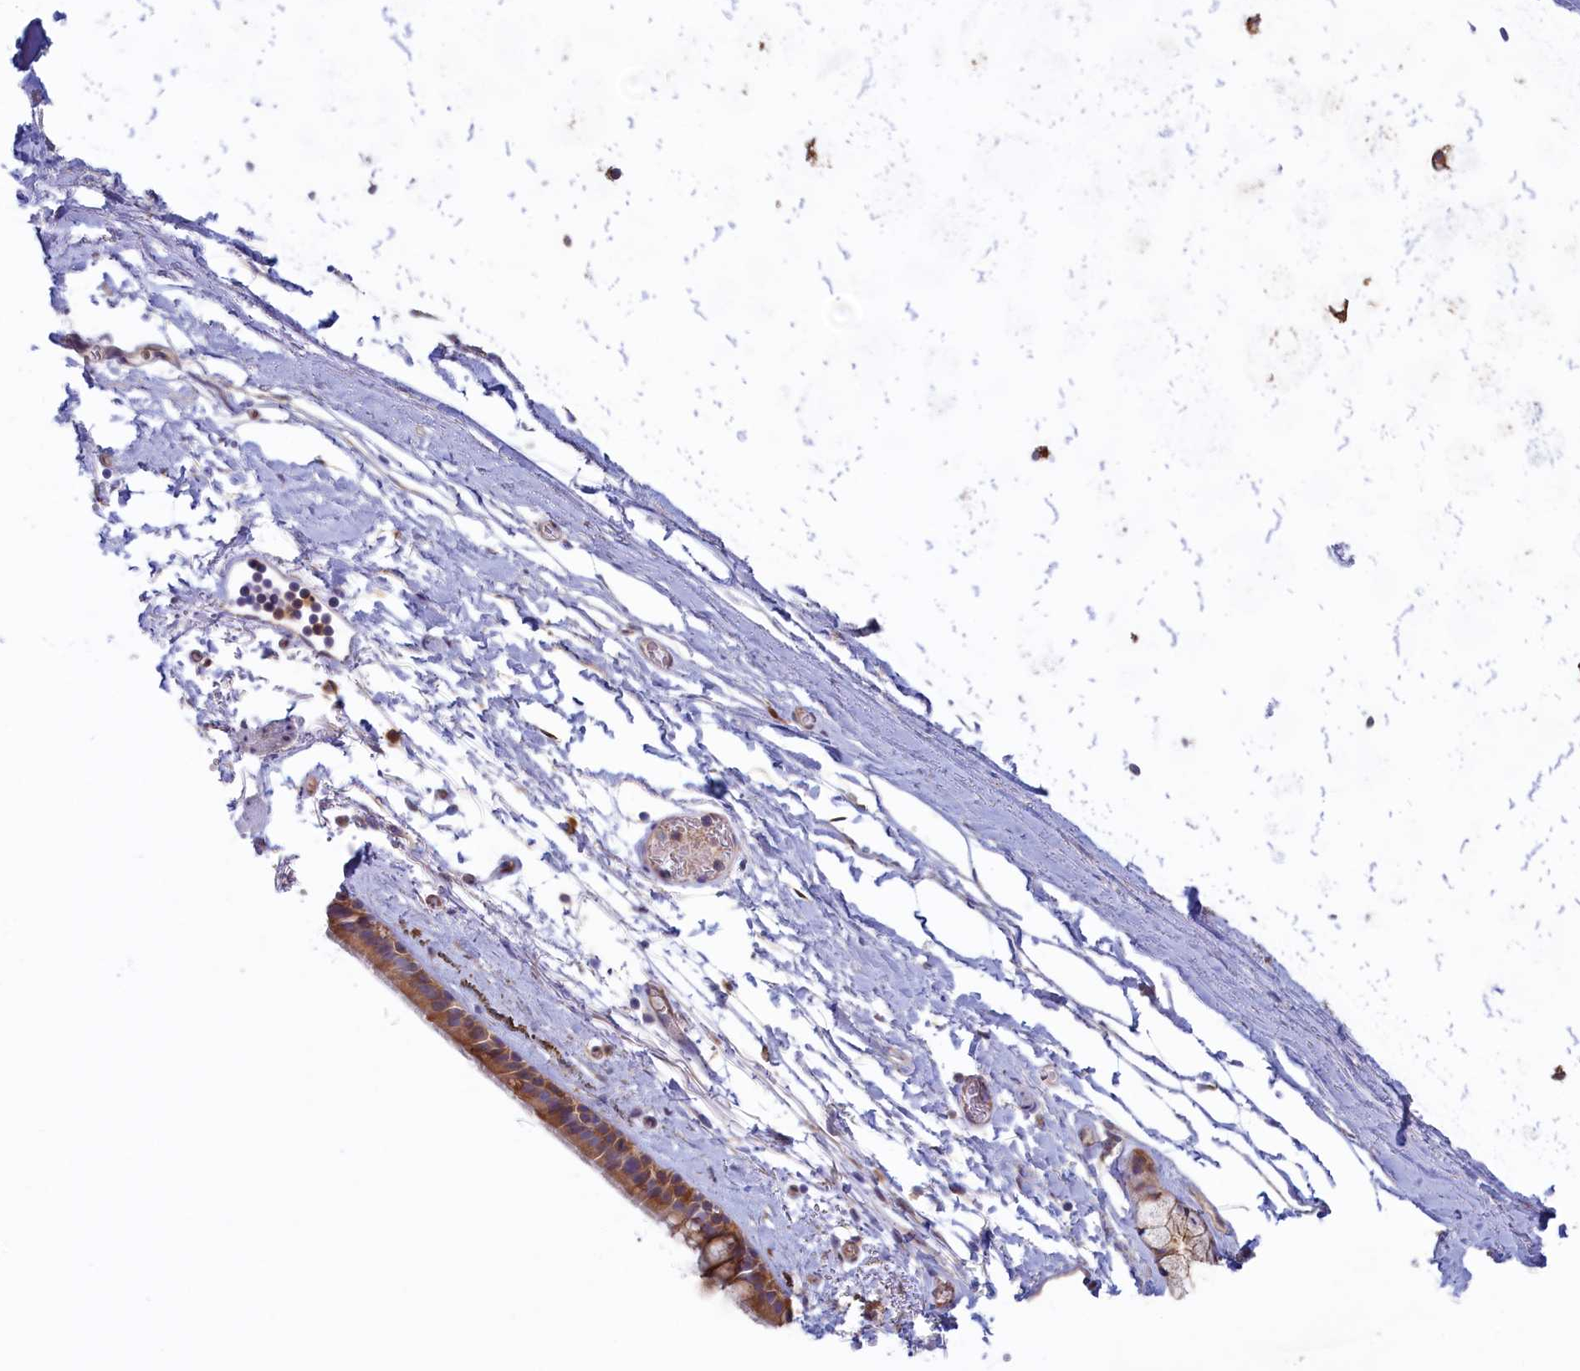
{"staining": {"intensity": "moderate", "quantity": ">75%", "location": "cytoplasmic/membranous"}, "tissue": "bronchus", "cell_type": "Respiratory epithelial cells", "image_type": "normal", "snomed": [{"axis": "morphology", "description": "Normal tissue, NOS"}, {"axis": "topography", "description": "Cartilage tissue"}], "caption": "Moderate cytoplasmic/membranous positivity is identified in approximately >75% of respiratory epithelial cells in unremarkable bronchus. The staining was performed using DAB, with brown indicating positive protein expression. Nuclei are stained blue with hematoxylin.", "gene": "SYNDIG1L", "patient": {"sex": "male", "age": 63}}